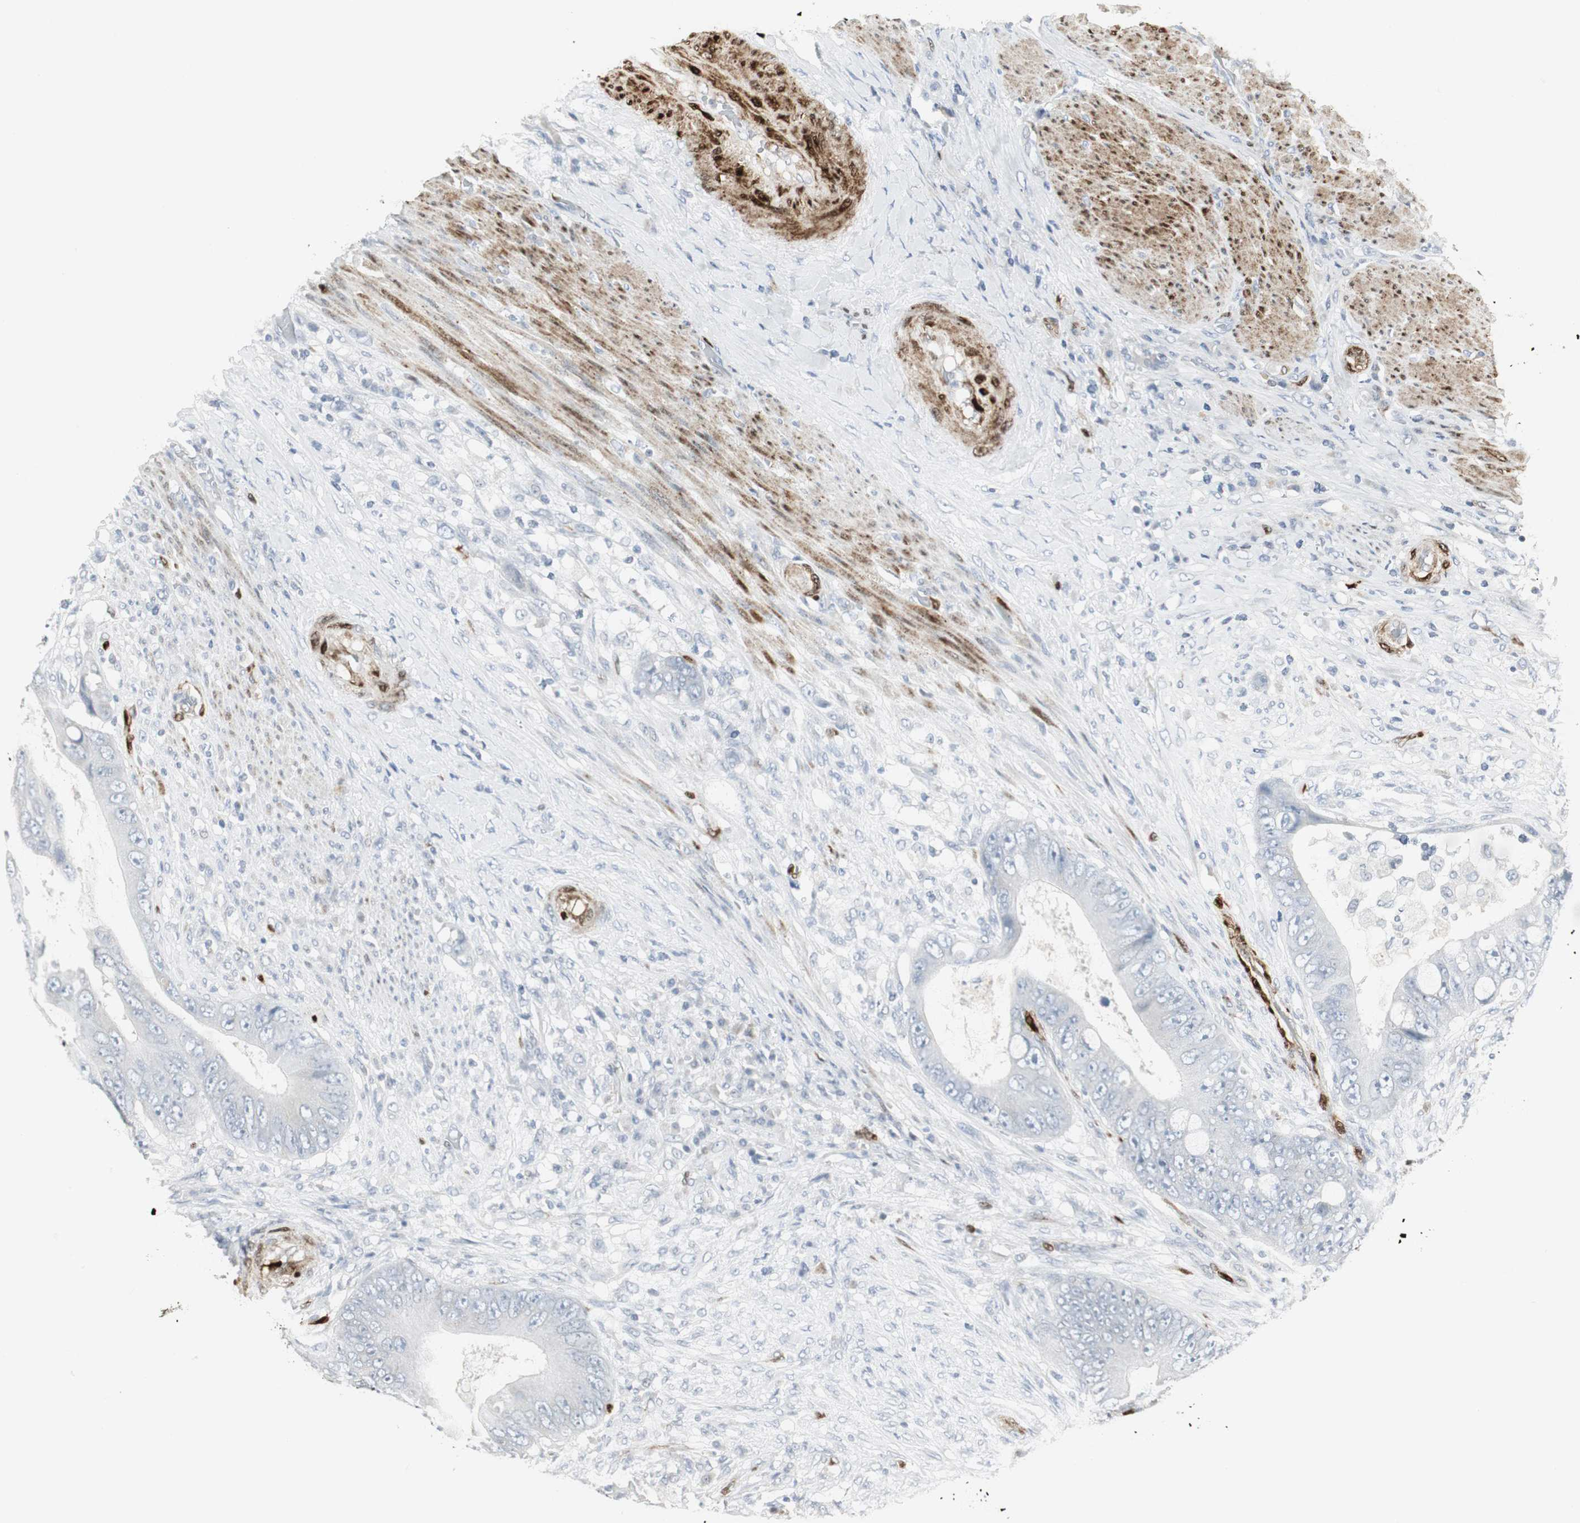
{"staining": {"intensity": "negative", "quantity": "none", "location": "none"}, "tissue": "colorectal cancer", "cell_type": "Tumor cells", "image_type": "cancer", "snomed": [{"axis": "morphology", "description": "Adenocarcinoma, NOS"}, {"axis": "topography", "description": "Rectum"}], "caption": "Colorectal cancer was stained to show a protein in brown. There is no significant expression in tumor cells.", "gene": "PPP1R14A", "patient": {"sex": "female", "age": 77}}